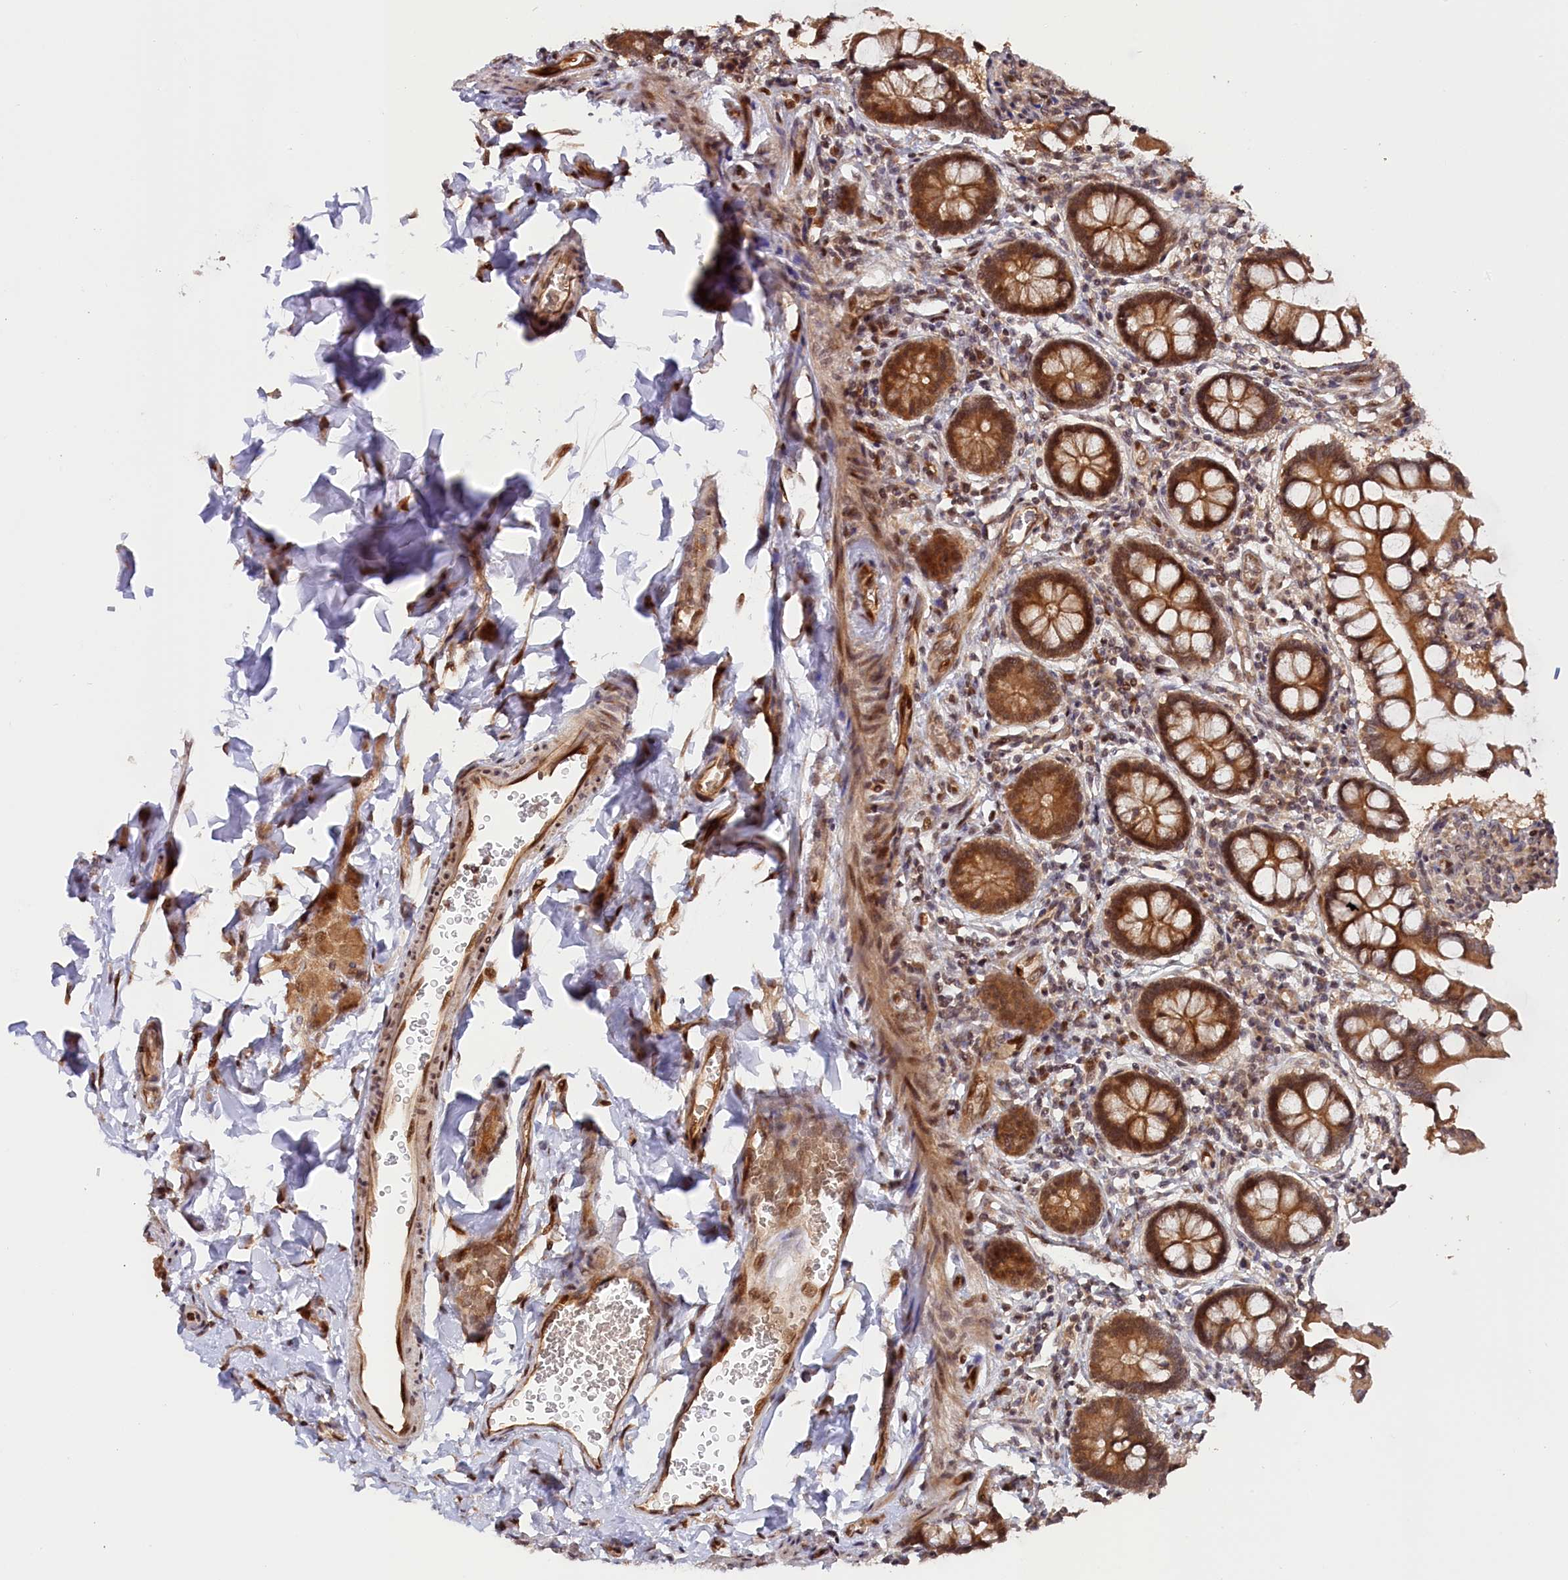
{"staining": {"intensity": "strong", "quantity": ">75%", "location": "cytoplasmic/membranous"}, "tissue": "stomach", "cell_type": "Glandular cells", "image_type": "normal", "snomed": [{"axis": "morphology", "description": "Normal tissue, NOS"}, {"axis": "topography", "description": "Stomach, upper"}], "caption": "Glandular cells show high levels of strong cytoplasmic/membranous expression in approximately >75% of cells in benign stomach.", "gene": "ANKRD24", "patient": {"sex": "male", "age": 72}}